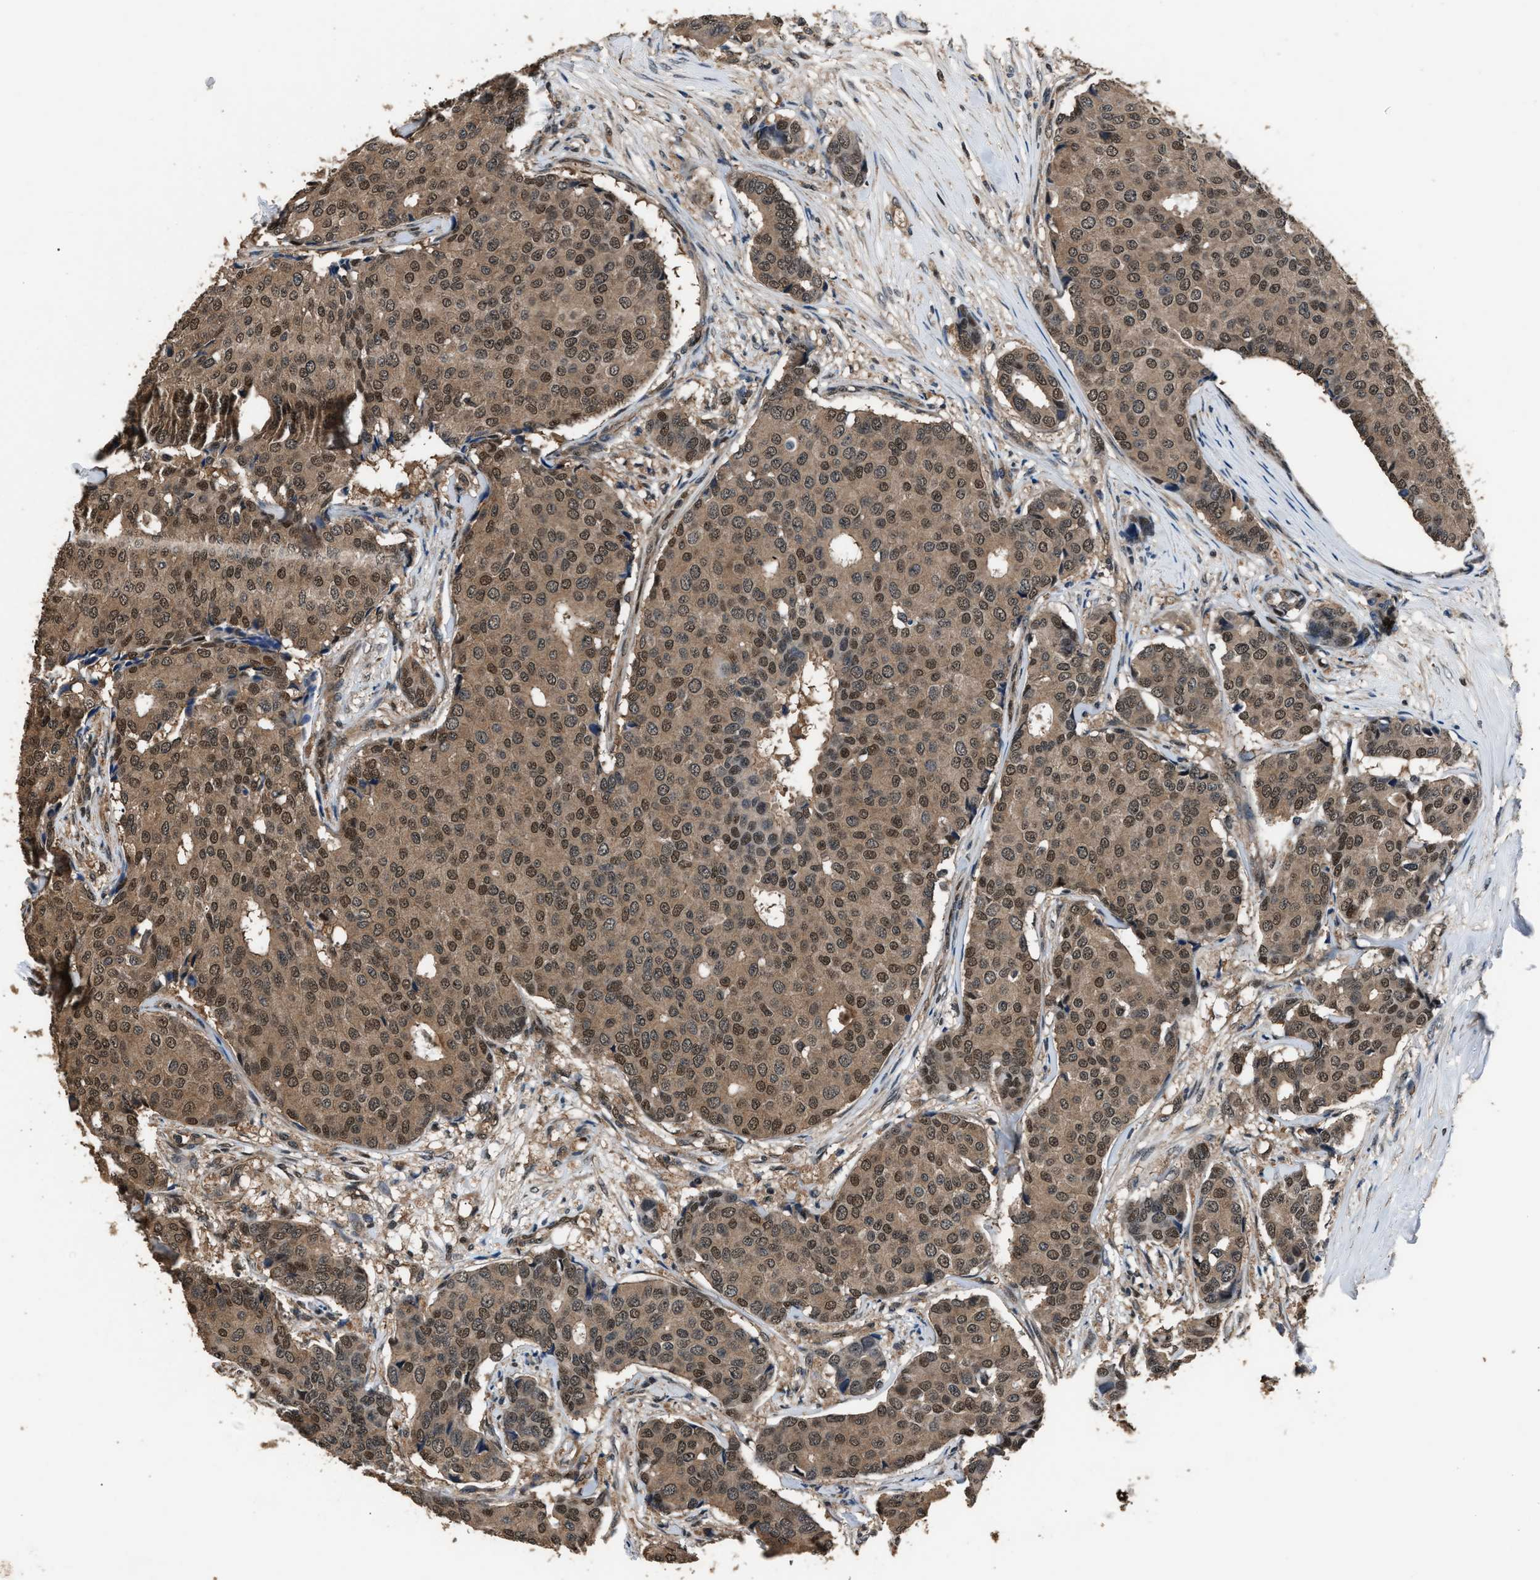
{"staining": {"intensity": "moderate", "quantity": ">75%", "location": "cytoplasmic/membranous,nuclear"}, "tissue": "breast cancer", "cell_type": "Tumor cells", "image_type": "cancer", "snomed": [{"axis": "morphology", "description": "Duct carcinoma"}, {"axis": "topography", "description": "Breast"}], "caption": "Human breast infiltrating ductal carcinoma stained for a protein (brown) reveals moderate cytoplasmic/membranous and nuclear positive staining in about >75% of tumor cells.", "gene": "DFFA", "patient": {"sex": "female", "age": 75}}